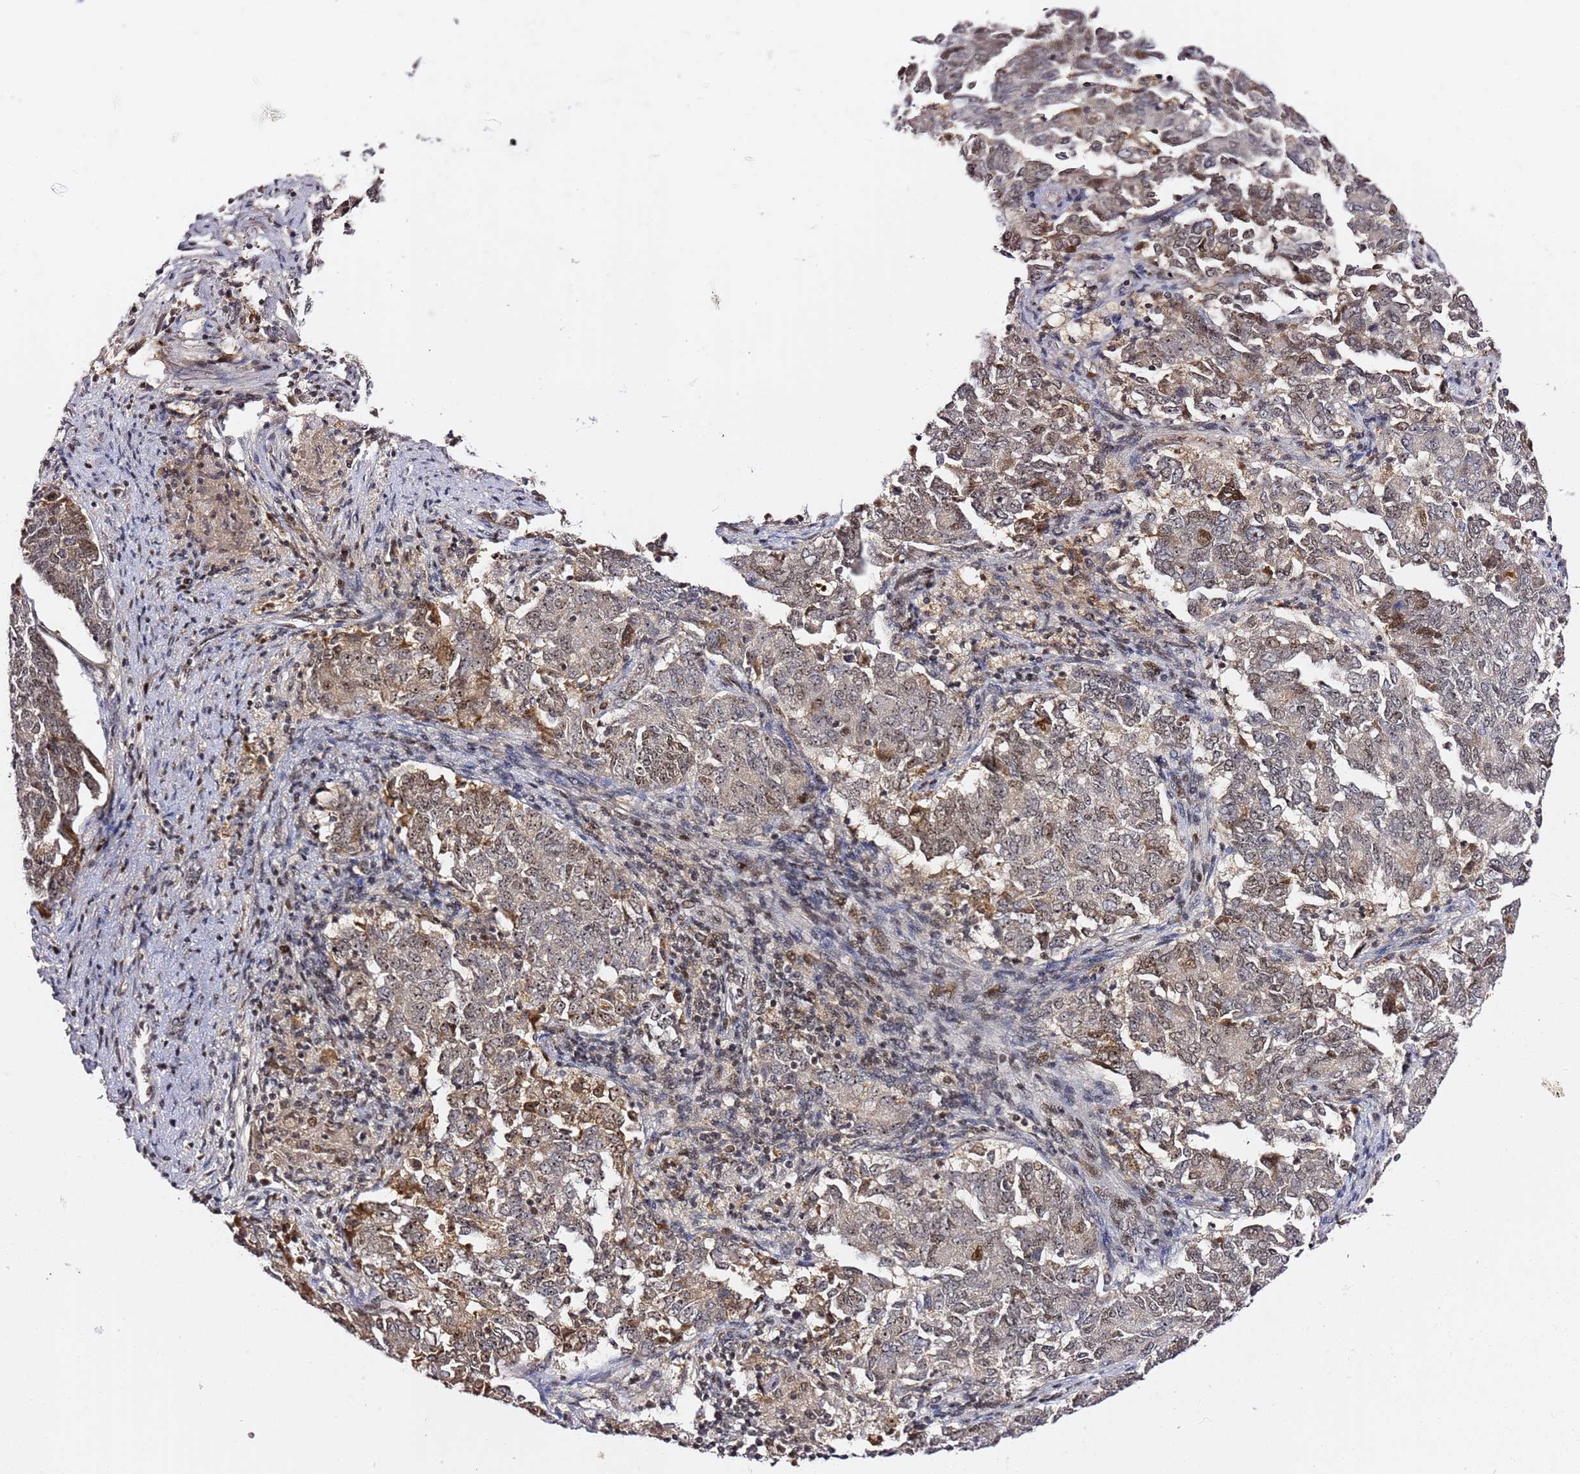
{"staining": {"intensity": "weak", "quantity": ">75%", "location": "nuclear"}, "tissue": "endometrial cancer", "cell_type": "Tumor cells", "image_type": "cancer", "snomed": [{"axis": "morphology", "description": "Adenocarcinoma, NOS"}, {"axis": "topography", "description": "Endometrium"}], "caption": "Immunohistochemical staining of endometrial adenocarcinoma displays weak nuclear protein expression in approximately >75% of tumor cells. The protein is shown in brown color, while the nuclei are stained blue.", "gene": "FCF1", "patient": {"sex": "female", "age": 80}}